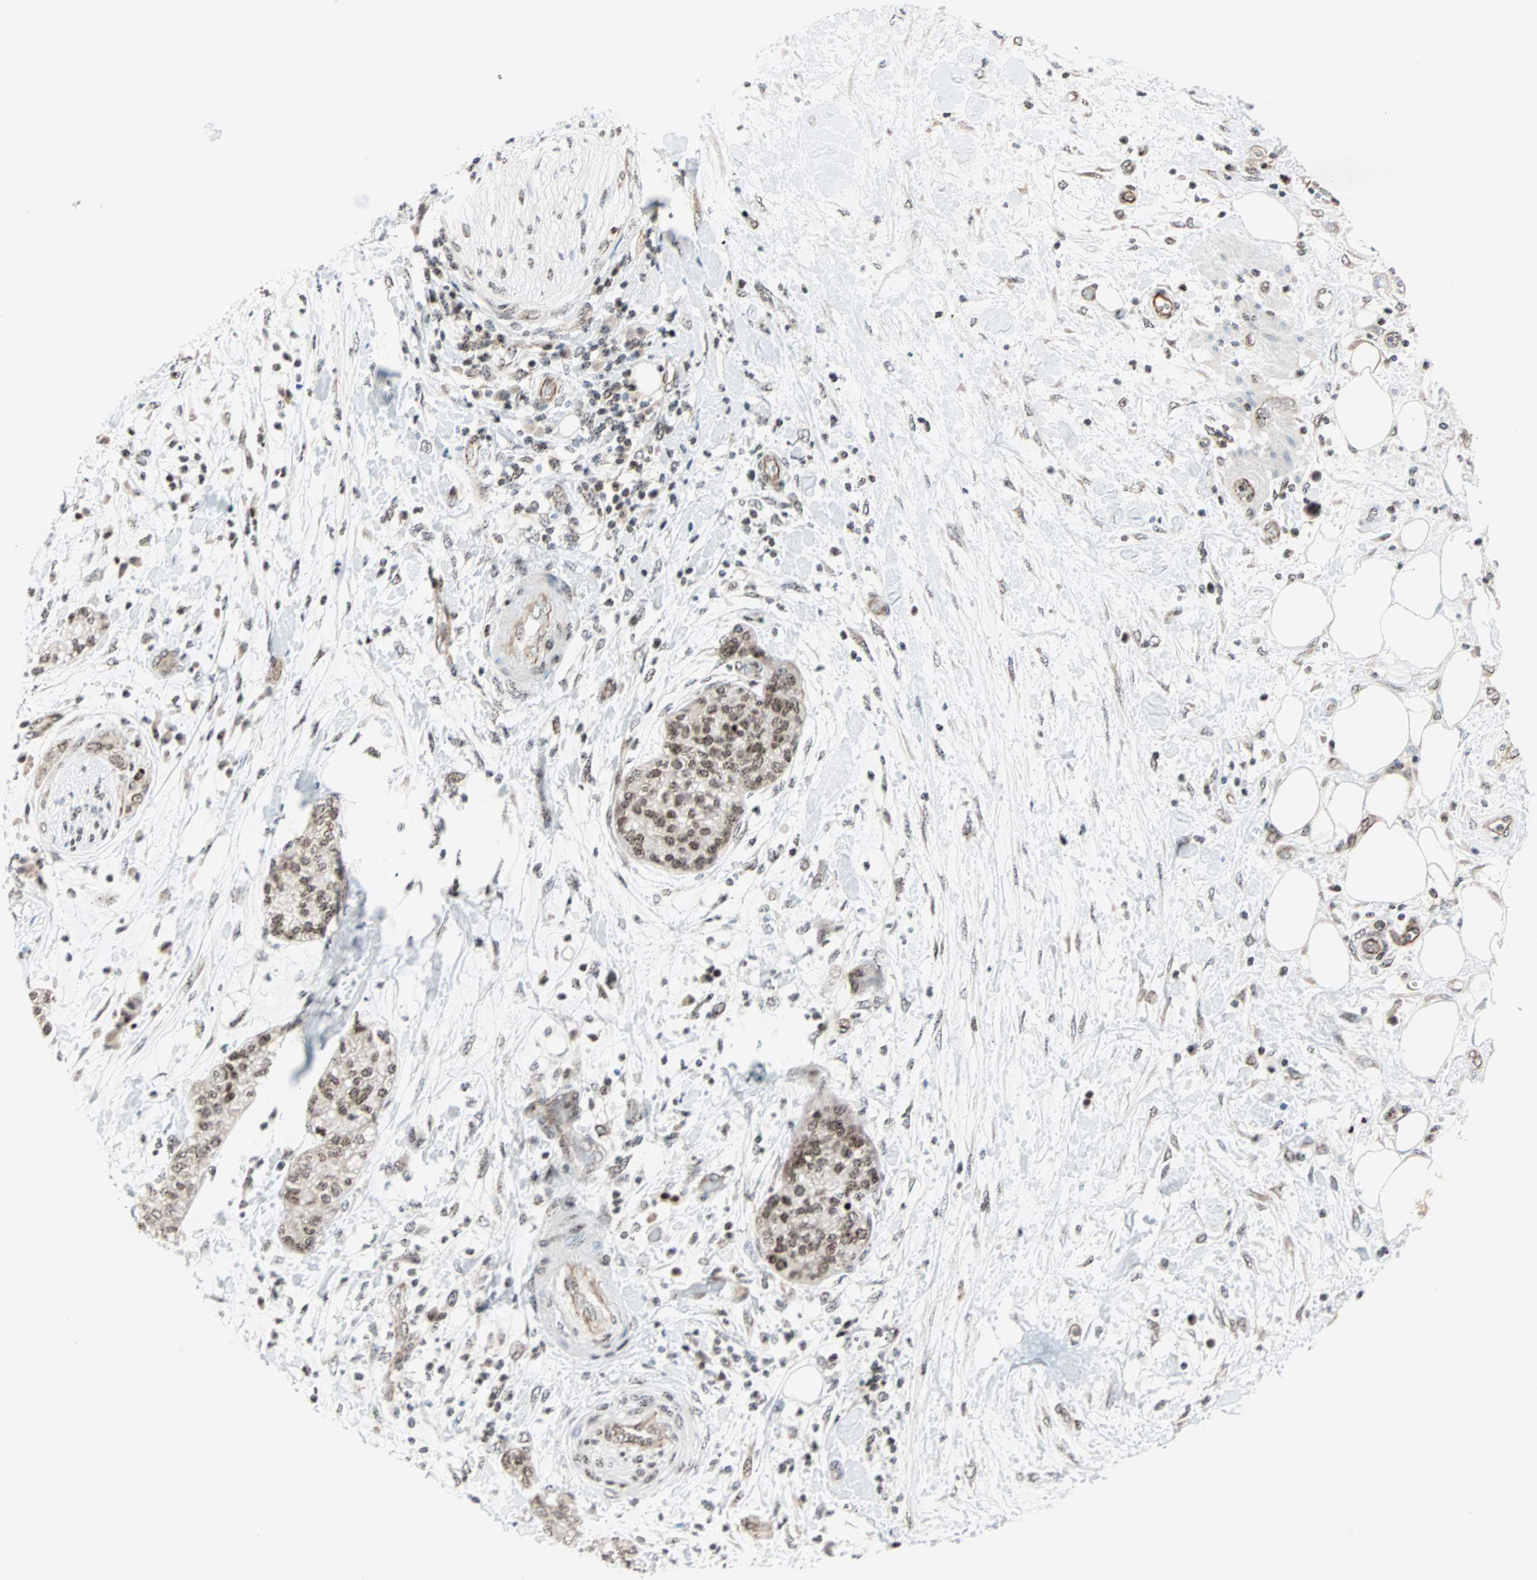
{"staining": {"intensity": "weak", "quantity": ">75%", "location": "nuclear"}, "tissue": "pancreatic cancer", "cell_type": "Tumor cells", "image_type": "cancer", "snomed": [{"axis": "morphology", "description": "Adenocarcinoma, NOS"}, {"axis": "topography", "description": "Pancreas"}], "caption": "Human pancreatic cancer (adenocarcinoma) stained with a brown dye displays weak nuclear positive staining in about >75% of tumor cells.", "gene": "CENPA", "patient": {"sex": "female", "age": 78}}